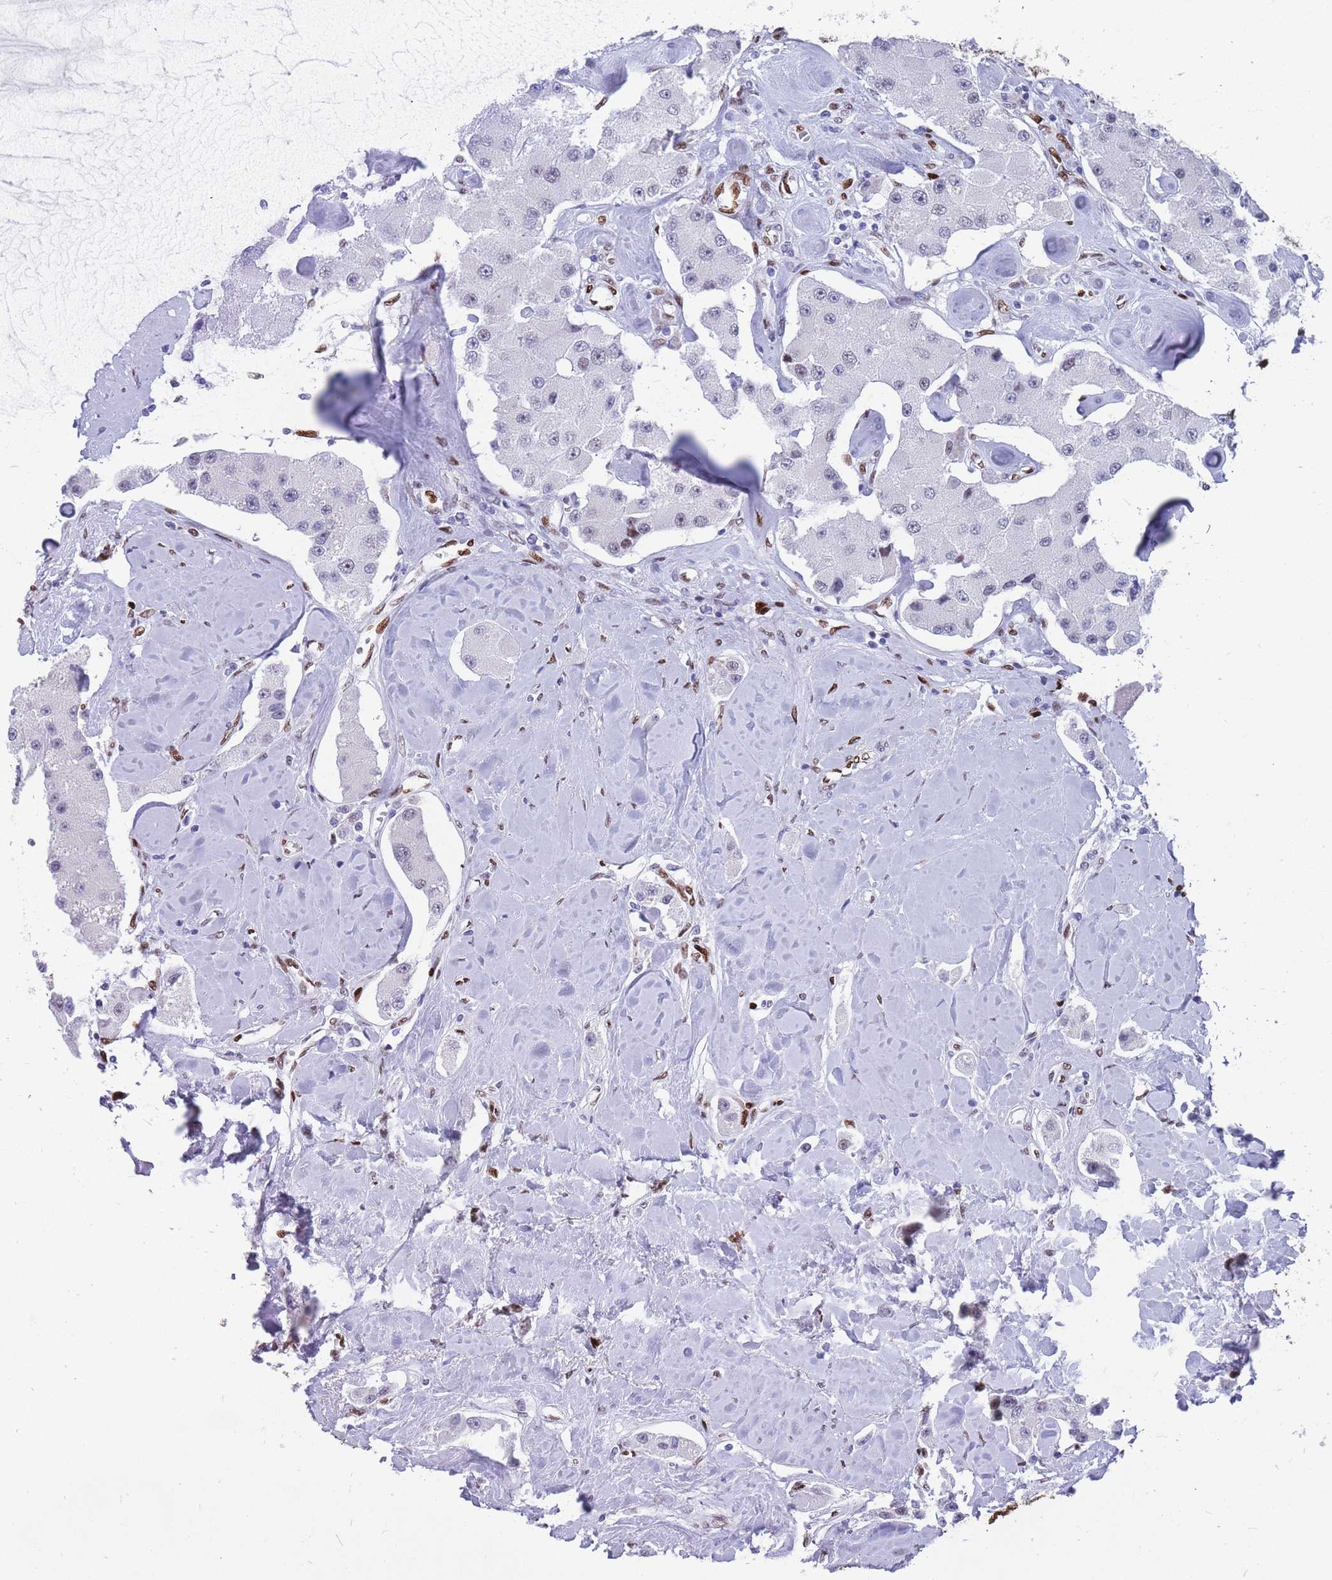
{"staining": {"intensity": "negative", "quantity": "none", "location": "none"}, "tissue": "carcinoid", "cell_type": "Tumor cells", "image_type": "cancer", "snomed": [{"axis": "morphology", "description": "Carcinoid, malignant, NOS"}, {"axis": "topography", "description": "Pancreas"}], "caption": "A photomicrograph of malignant carcinoid stained for a protein shows no brown staining in tumor cells. Nuclei are stained in blue.", "gene": "NASP", "patient": {"sex": "male", "age": 41}}